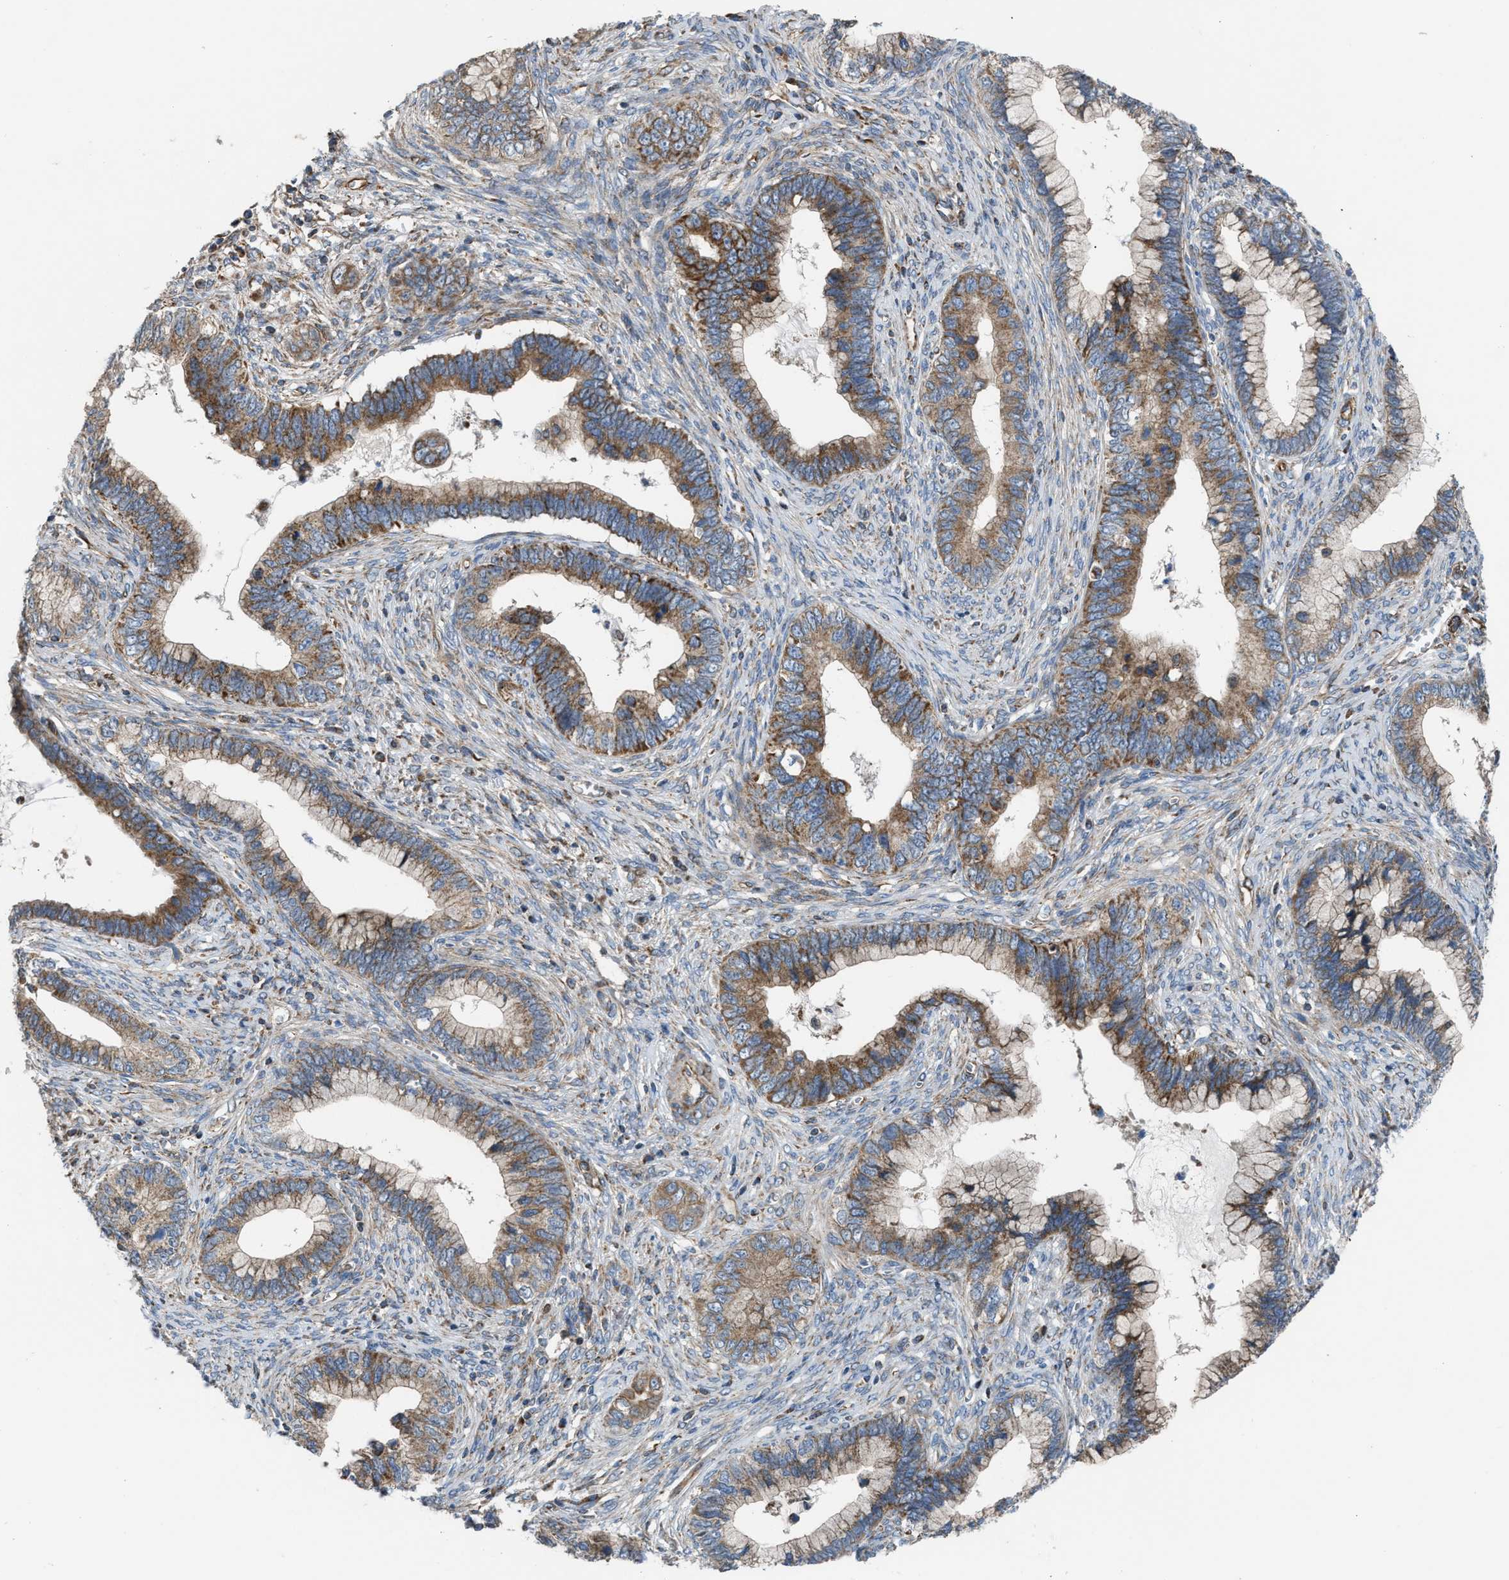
{"staining": {"intensity": "moderate", "quantity": ">75%", "location": "cytoplasmic/membranous"}, "tissue": "cervical cancer", "cell_type": "Tumor cells", "image_type": "cancer", "snomed": [{"axis": "morphology", "description": "Adenocarcinoma, NOS"}, {"axis": "topography", "description": "Cervix"}], "caption": "IHC of cervical cancer shows medium levels of moderate cytoplasmic/membranous positivity in about >75% of tumor cells.", "gene": "SLC10A3", "patient": {"sex": "female", "age": 44}}